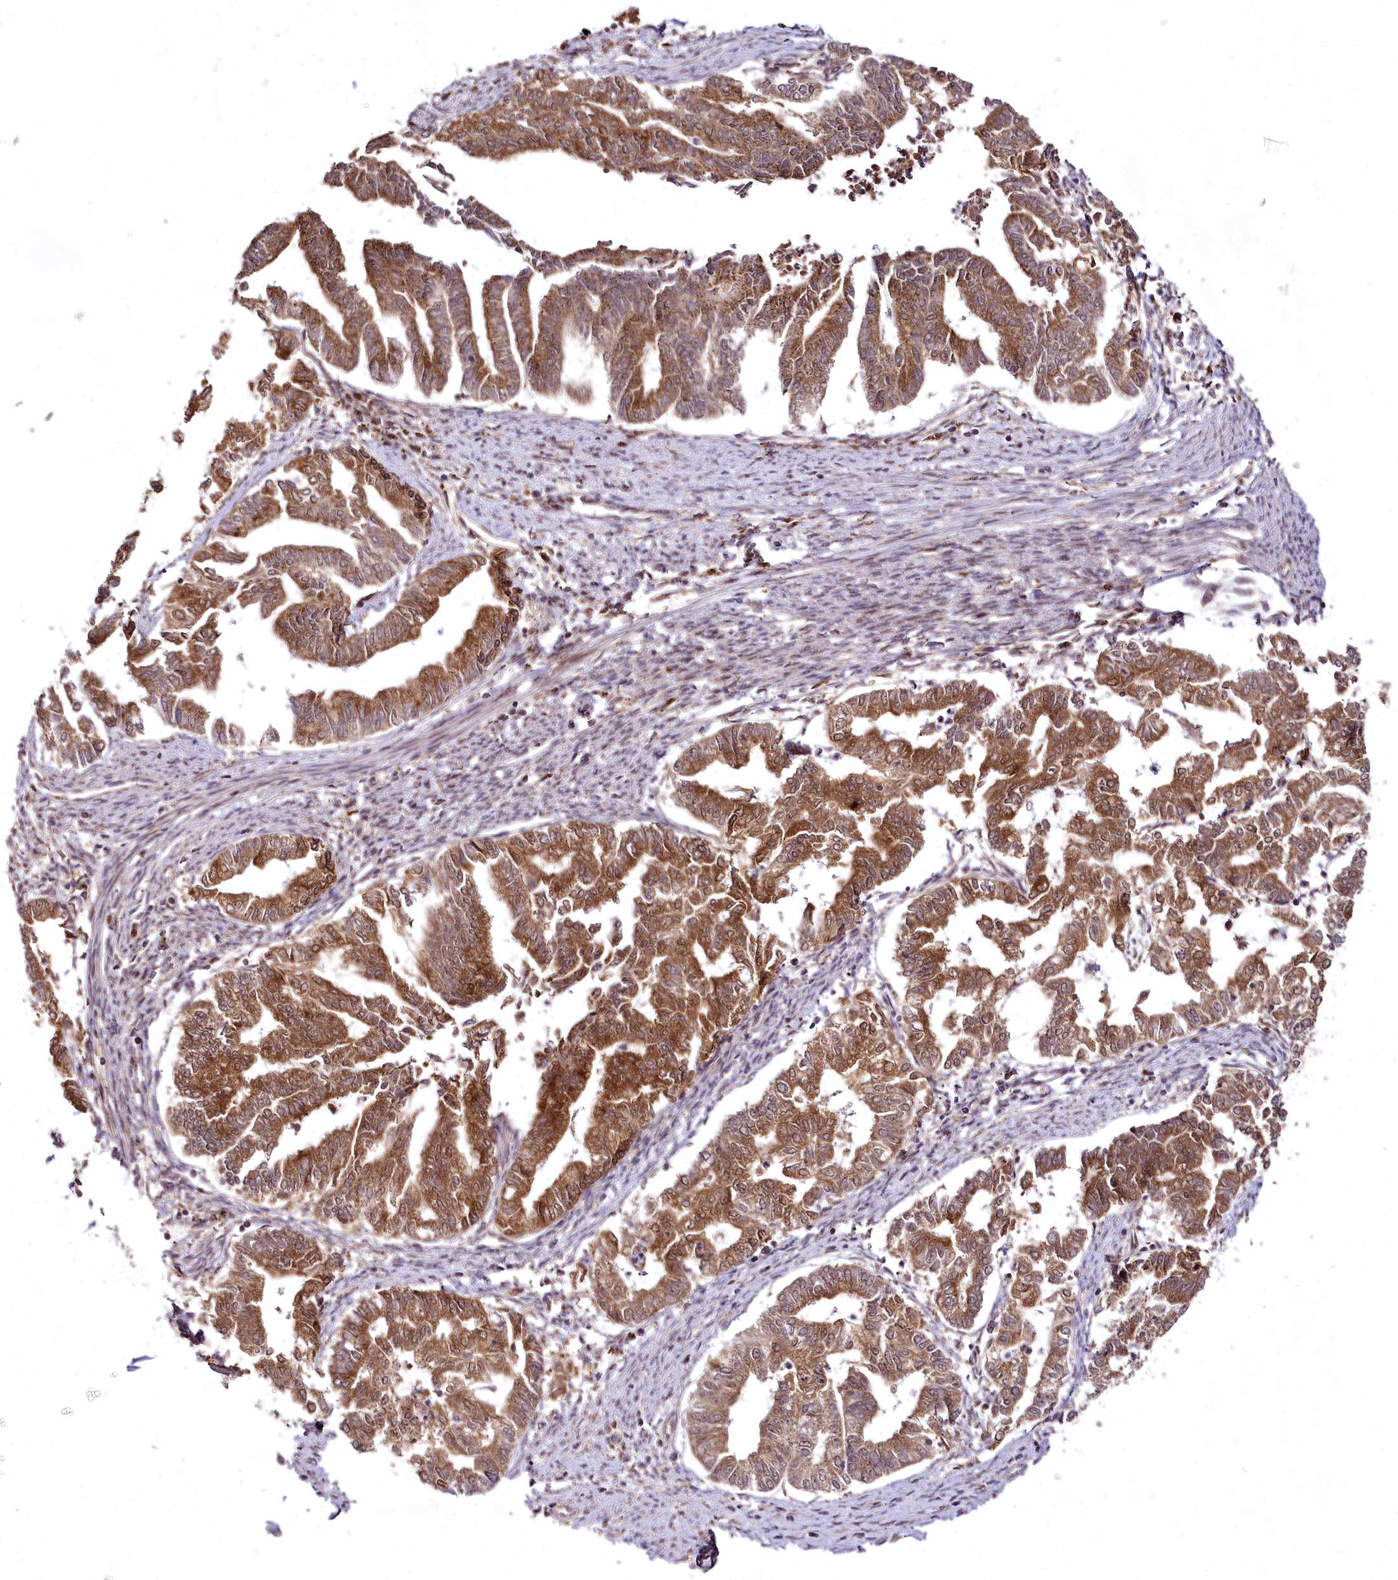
{"staining": {"intensity": "strong", "quantity": ">75%", "location": "cytoplasmic/membranous"}, "tissue": "endometrial cancer", "cell_type": "Tumor cells", "image_type": "cancer", "snomed": [{"axis": "morphology", "description": "Adenocarcinoma, NOS"}, {"axis": "topography", "description": "Endometrium"}], "caption": "Immunohistochemical staining of human endometrial adenocarcinoma displays high levels of strong cytoplasmic/membranous expression in approximately >75% of tumor cells.", "gene": "COPG1", "patient": {"sex": "female", "age": 79}}